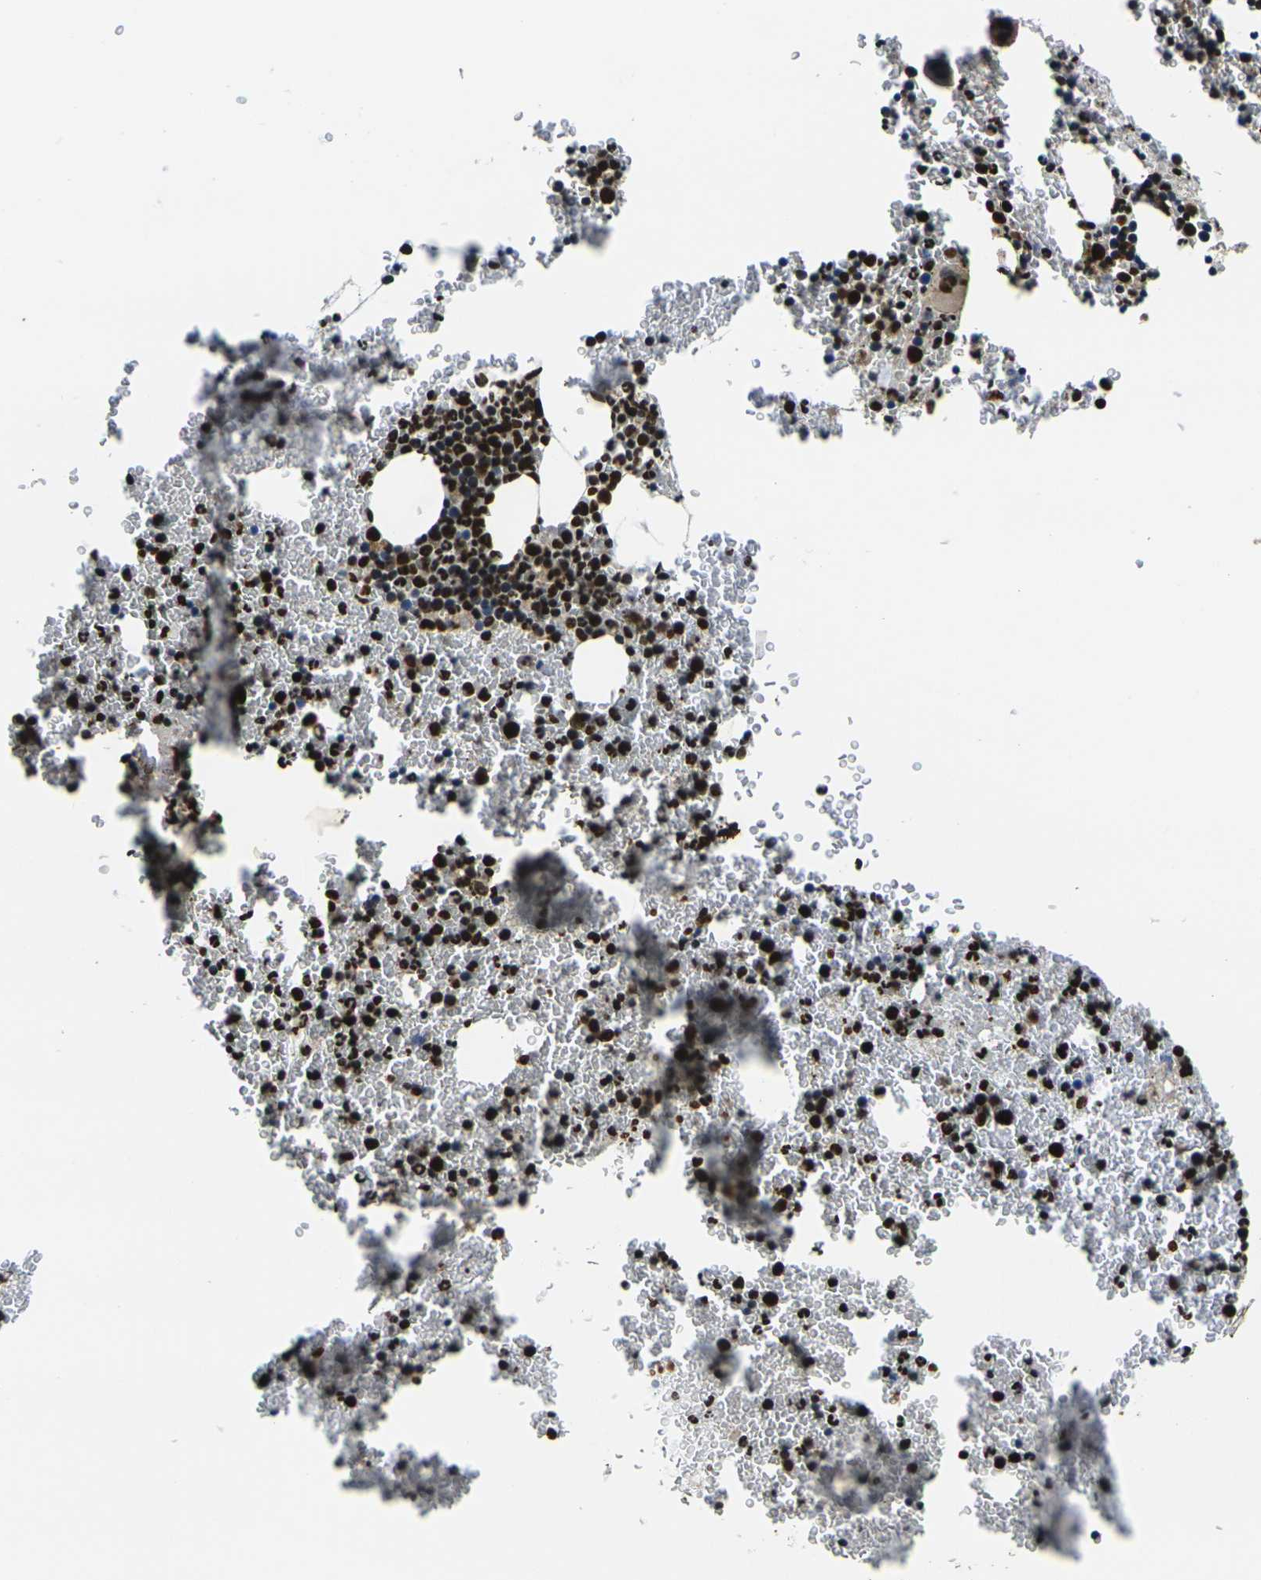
{"staining": {"intensity": "strong", "quantity": ">75%", "location": "nuclear"}, "tissue": "bone marrow", "cell_type": "Hematopoietic cells", "image_type": "normal", "snomed": [{"axis": "morphology", "description": "Normal tissue, NOS"}, {"axis": "morphology", "description": "Inflammation, NOS"}, {"axis": "topography", "description": "Bone marrow"}], "caption": "Strong nuclear protein expression is identified in approximately >75% of hematopoietic cells in bone marrow.", "gene": "SMARCC1", "patient": {"sex": "female", "age": 17}}